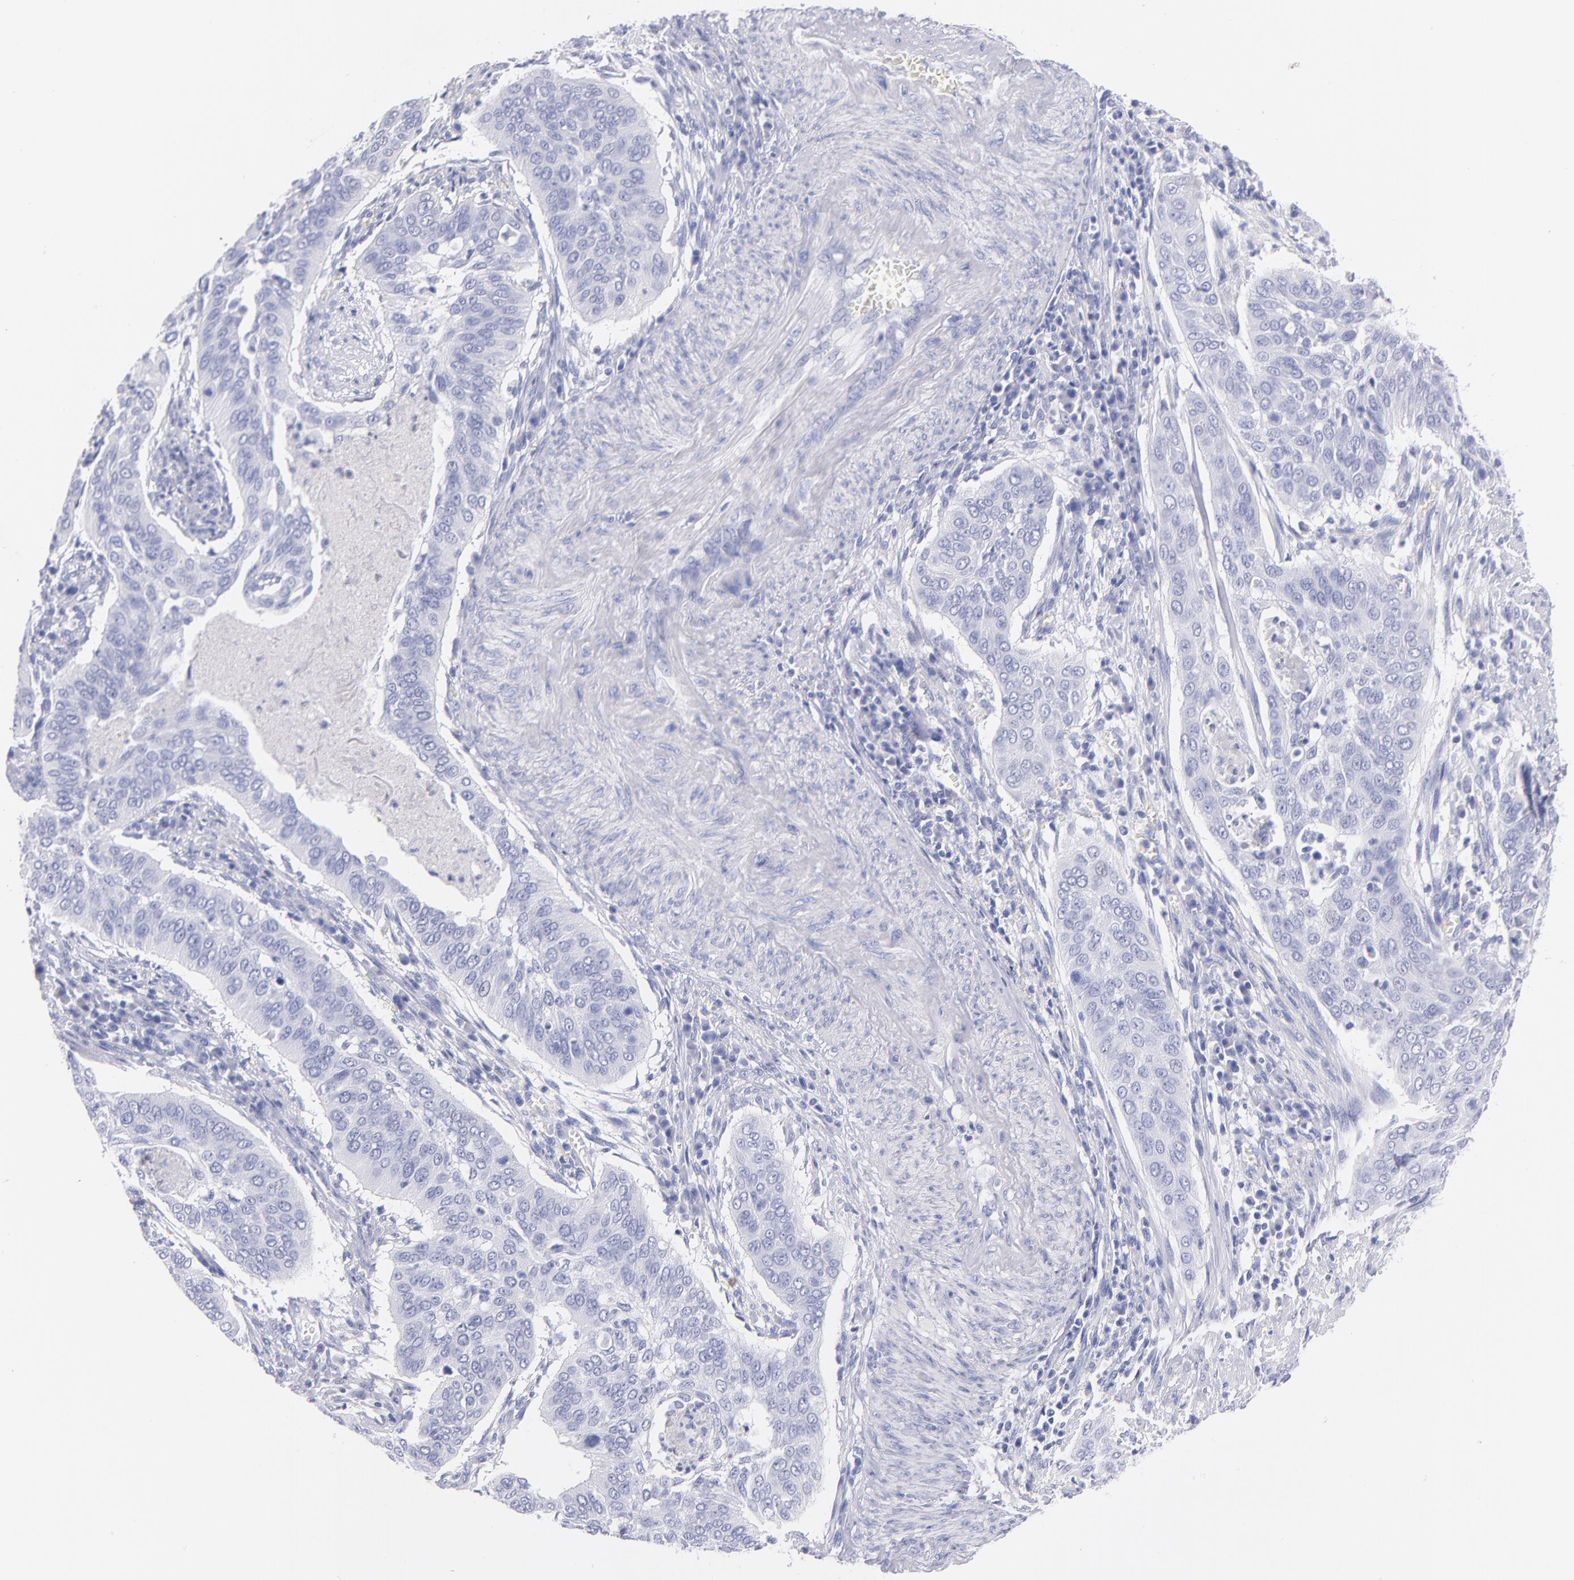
{"staining": {"intensity": "negative", "quantity": "none", "location": "none"}, "tissue": "cervical cancer", "cell_type": "Tumor cells", "image_type": "cancer", "snomed": [{"axis": "morphology", "description": "Squamous cell carcinoma, NOS"}, {"axis": "topography", "description": "Cervix"}], "caption": "Cervical cancer was stained to show a protein in brown. There is no significant staining in tumor cells.", "gene": "SCGN", "patient": {"sex": "female", "age": 39}}